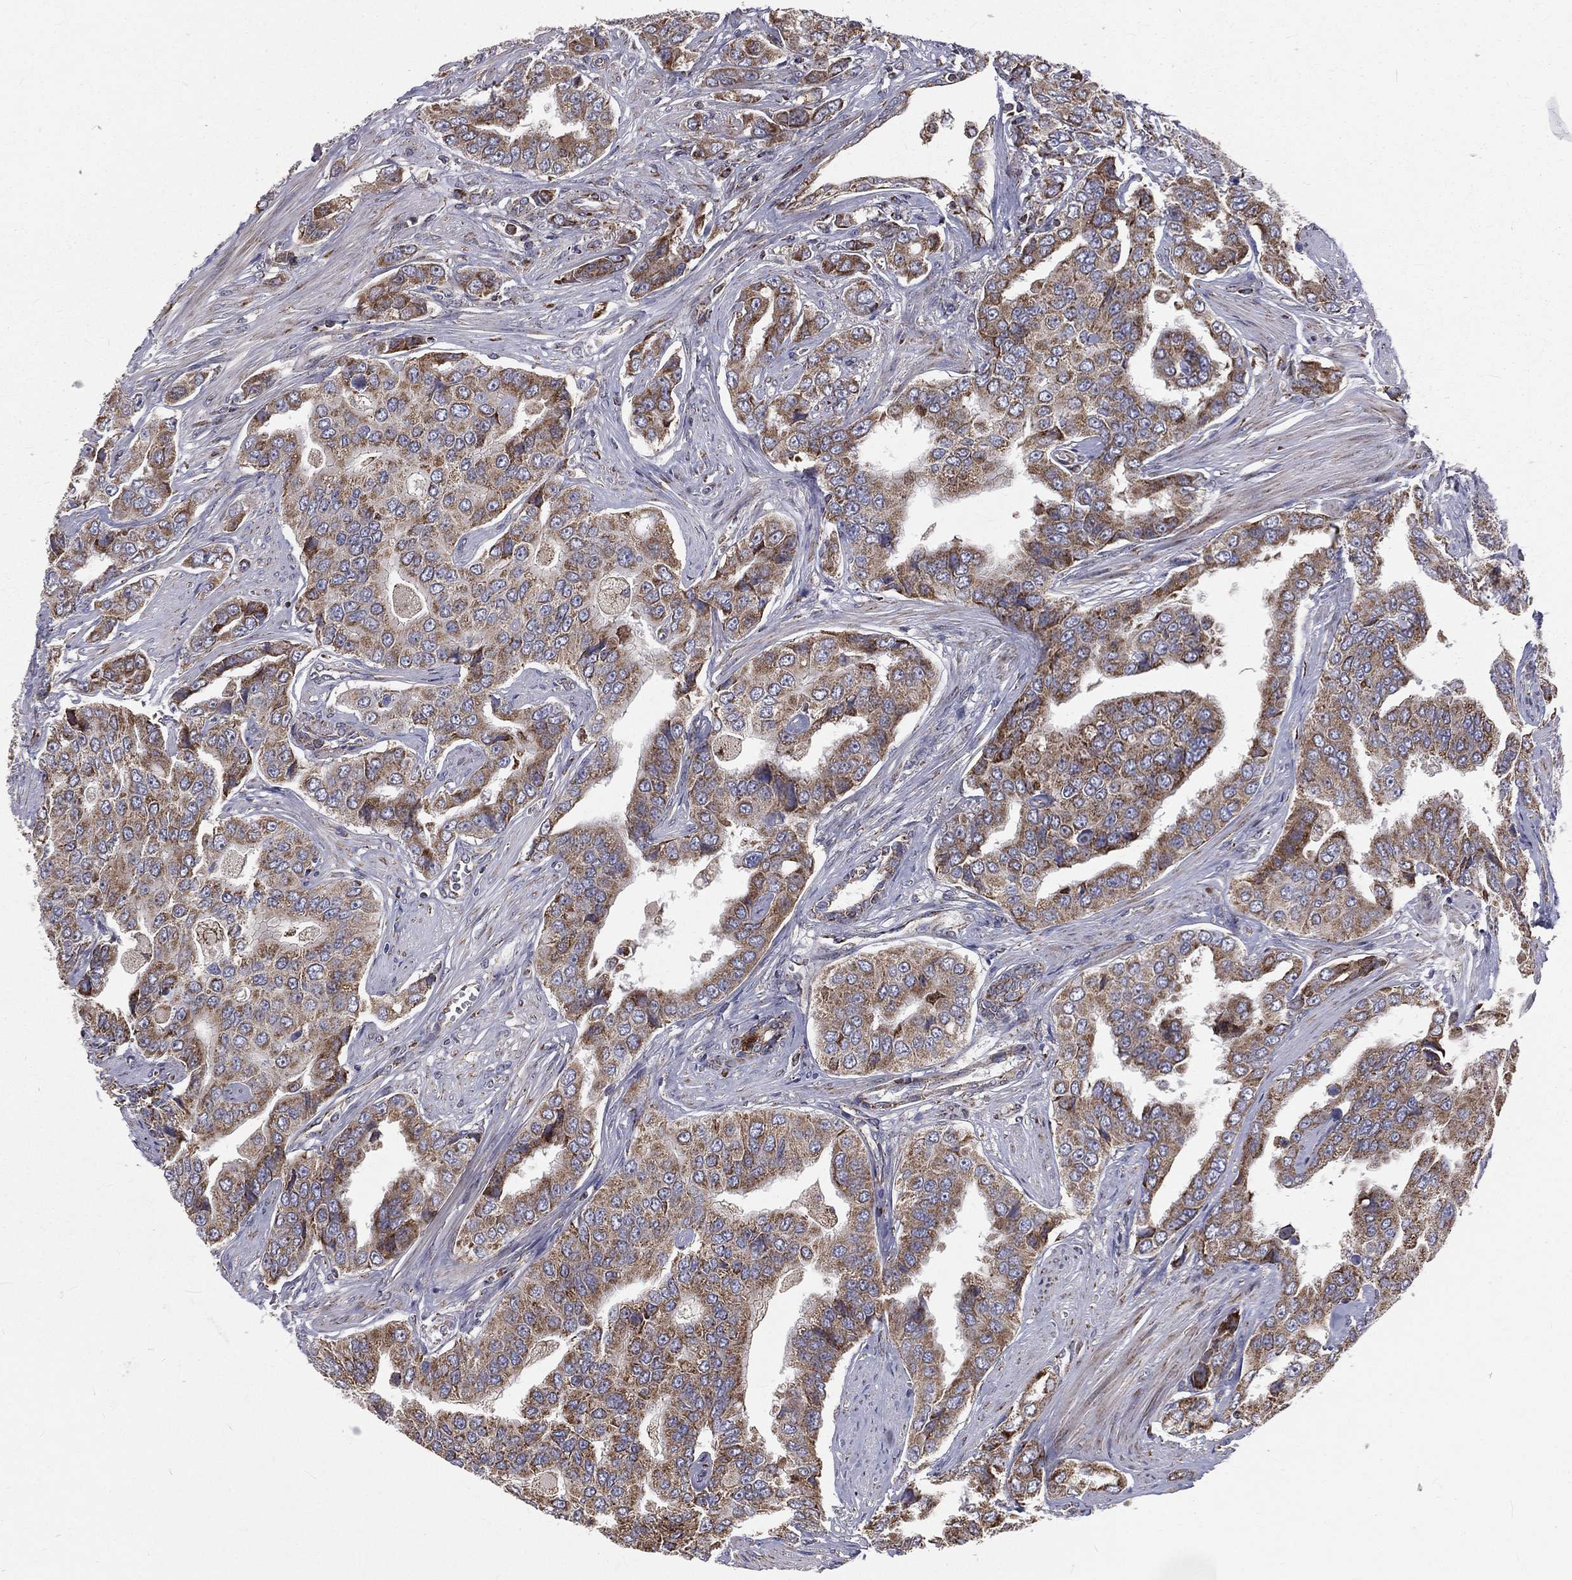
{"staining": {"intensity": "moderate", "quantity": ">75%", "location": "cytoplasmic/membranous"}, "tissue": "prostate cancer", "cell_type": "Tumor cells", "image_type": "cancer", "snomed": [{"axis": "morphology", "description": "Adenocarcinoma, NOS"}, {"axis": "topography", "description": "Prostate and seminal vesicle, NOS"}, {"axis": "topography", "description": "Prostate"}], "caption": "Prostate adenocarcinoma tissue reveals moderate cytoplasmic/membranous positivity in about >75% of tumor cells, visualized by immunohistochemistry.", "gene": "GPD1", "patient": {"sex": "male", "age": 69}}